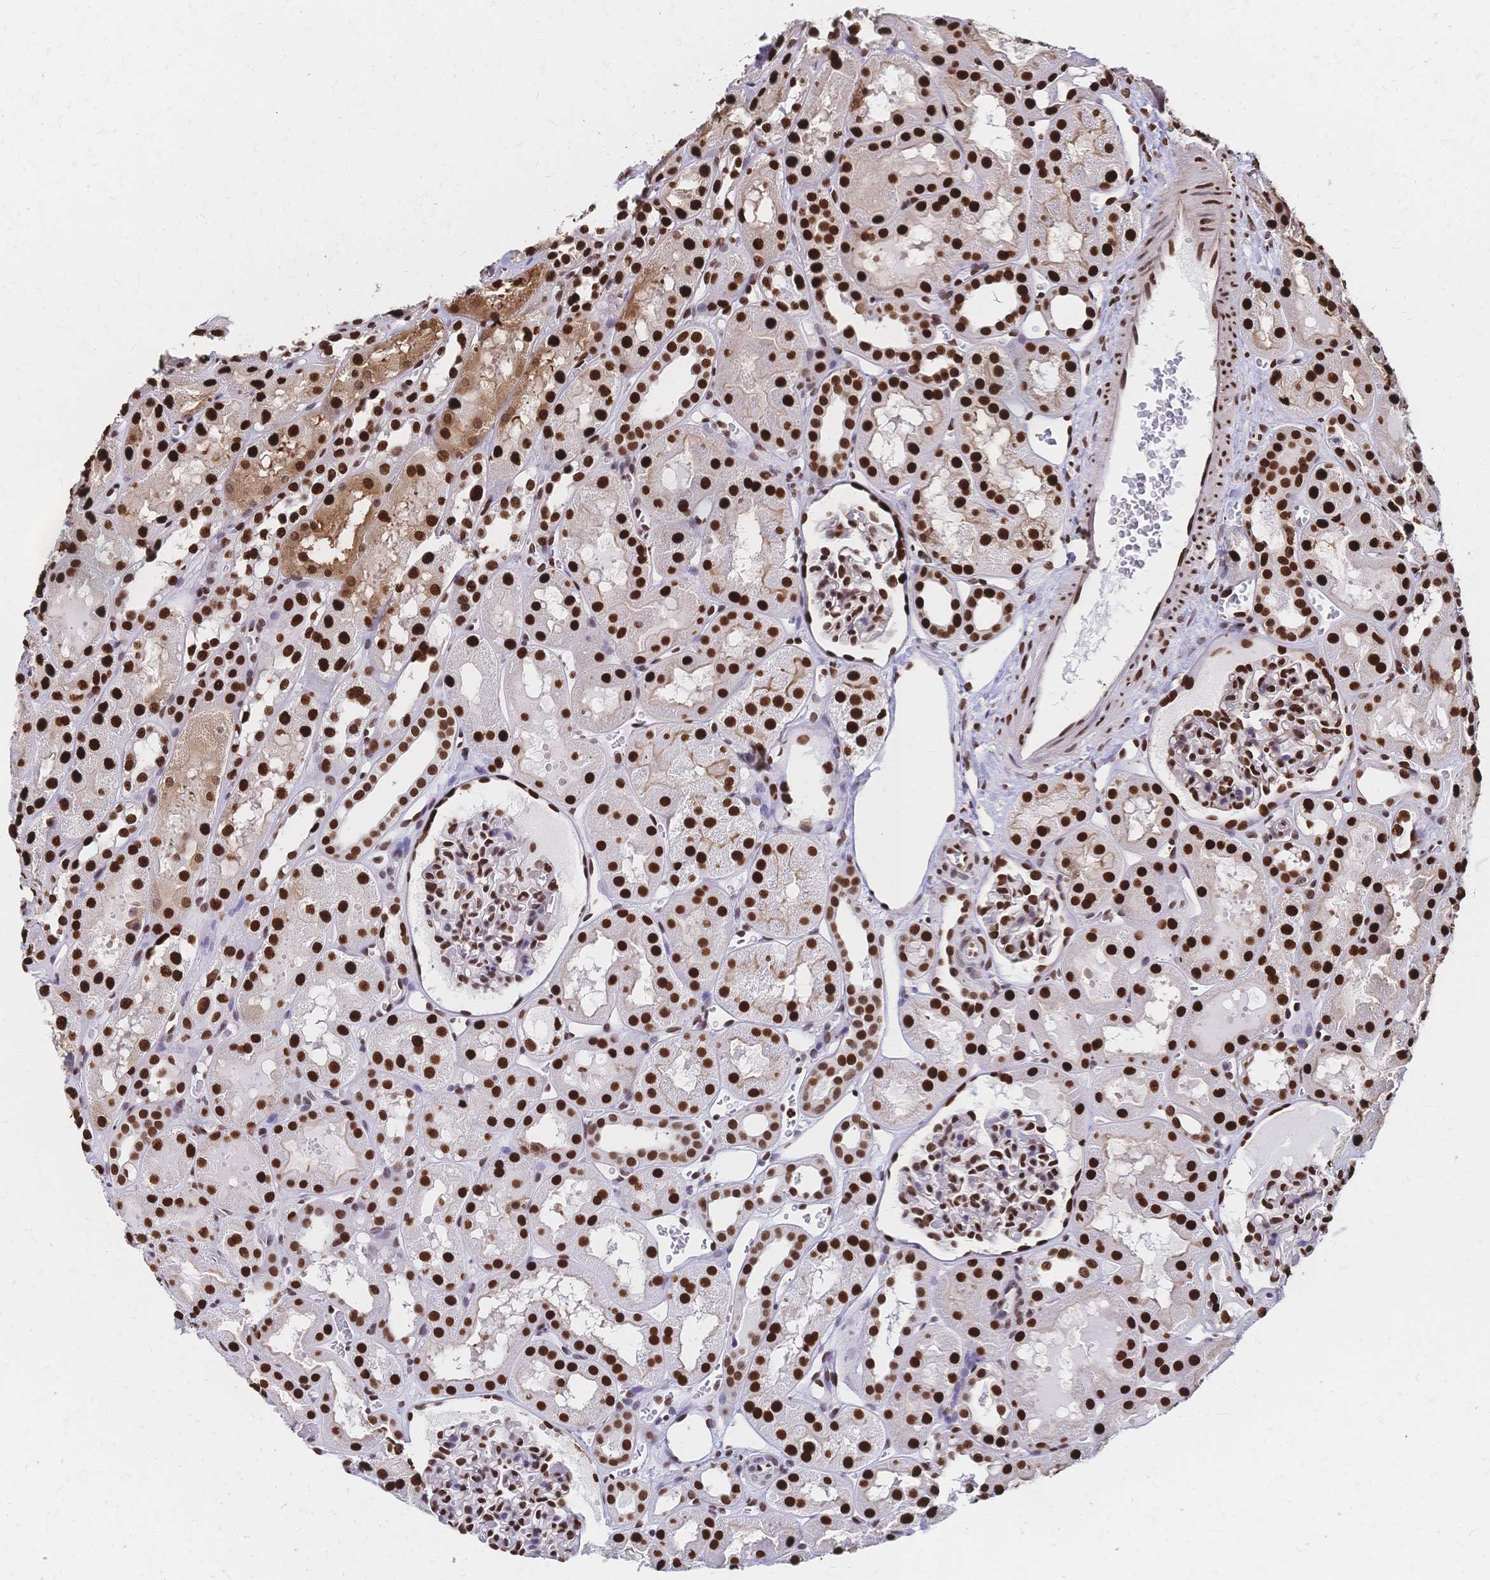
{"staining": {"intensity": "strong", "quantity": ">75%", "location": "nuclear"}, "tissue": "kidney", "cell_type": "Cells in glomeruli", "image_type": "normal", "snomed": [{"axis": "morphology", "description": "Normal tissue, NOS"}, {"axis": "topography", "description": "Kidney"}, {"axis": "topography", "description": "Urinary bladder"}], "caption": "Immunohistochemical staining of benign human kidney exhibits >75% levels of strong nuclear protein staining in approximately >75% of cells in glomeruli.", "gene": "HDGF", "patient": {"sex": "male", "age": 16}}